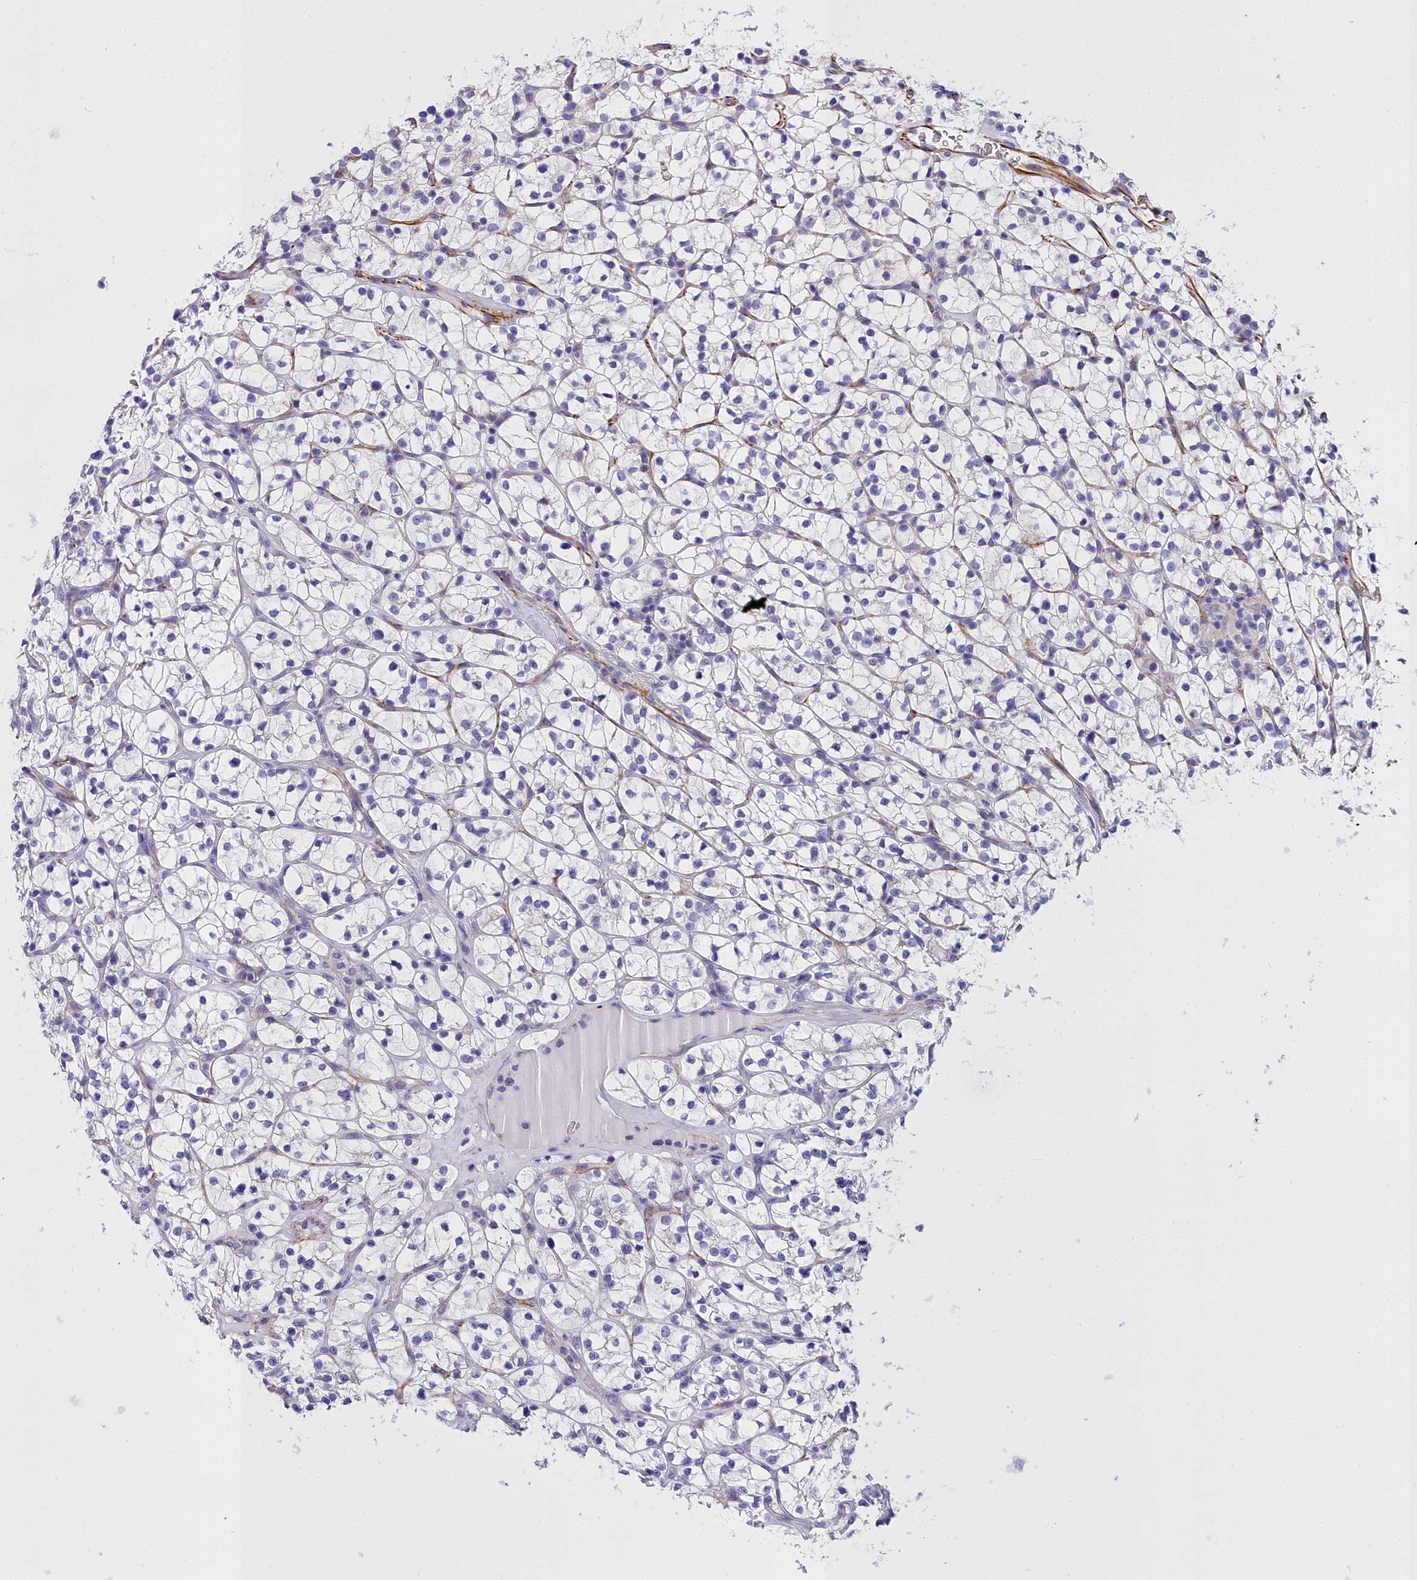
{"staining": {"intensity": "negative", "quantity": "none", "location": "none"}, "tissue": "renal cancer", "cell_type": "Tumor cells", "image_type": "cancer", "snomed": [{"axis": "morphology", "description": "Adenocarcinoma, NOS"}, {"axis": "topography", "description": "Kidney"}], "caption": "Tumor cells show no significant protein positivity in renal adenocarcinoma.", "gene": "TIMM22", "patient": {"sex": "female", "age": 64}}